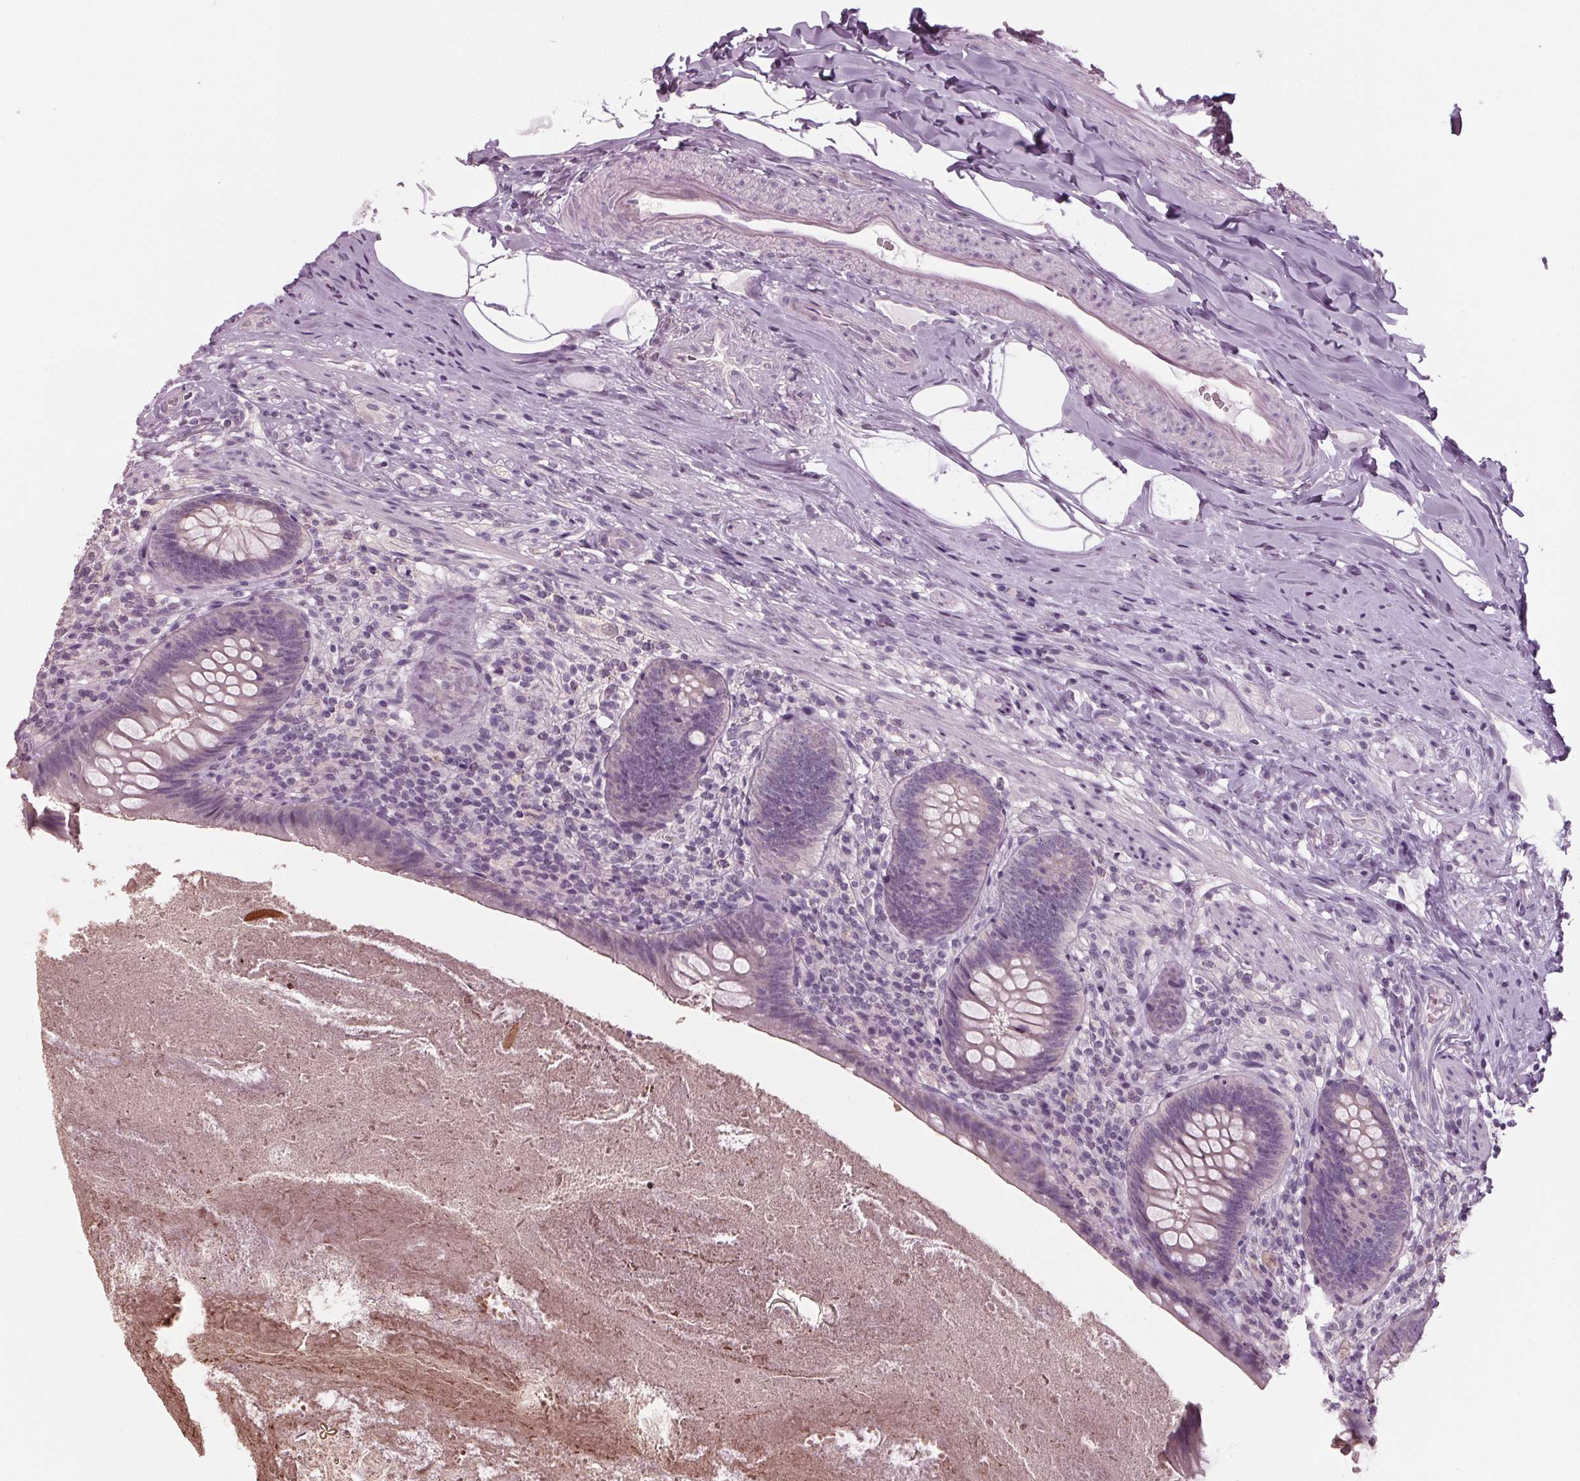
{"staining": {"intensity": "negative", "quantity": "none", "location": "none"}, "tissue": "appendix", "cell_type": "Glandular cells", "image_type": "normal", "snomed": [{"axis": "morphology", "description": "Normal tissue, NOS"}, {"axis": "topography", "description": "Appendix"}], "caption": "Immunohistochemistry (IHC) of unremarkable human appendix reveals no positivity in glandular cells.", "gene": "TNNC2", "patient": {"sex": "male", "age": 47}}